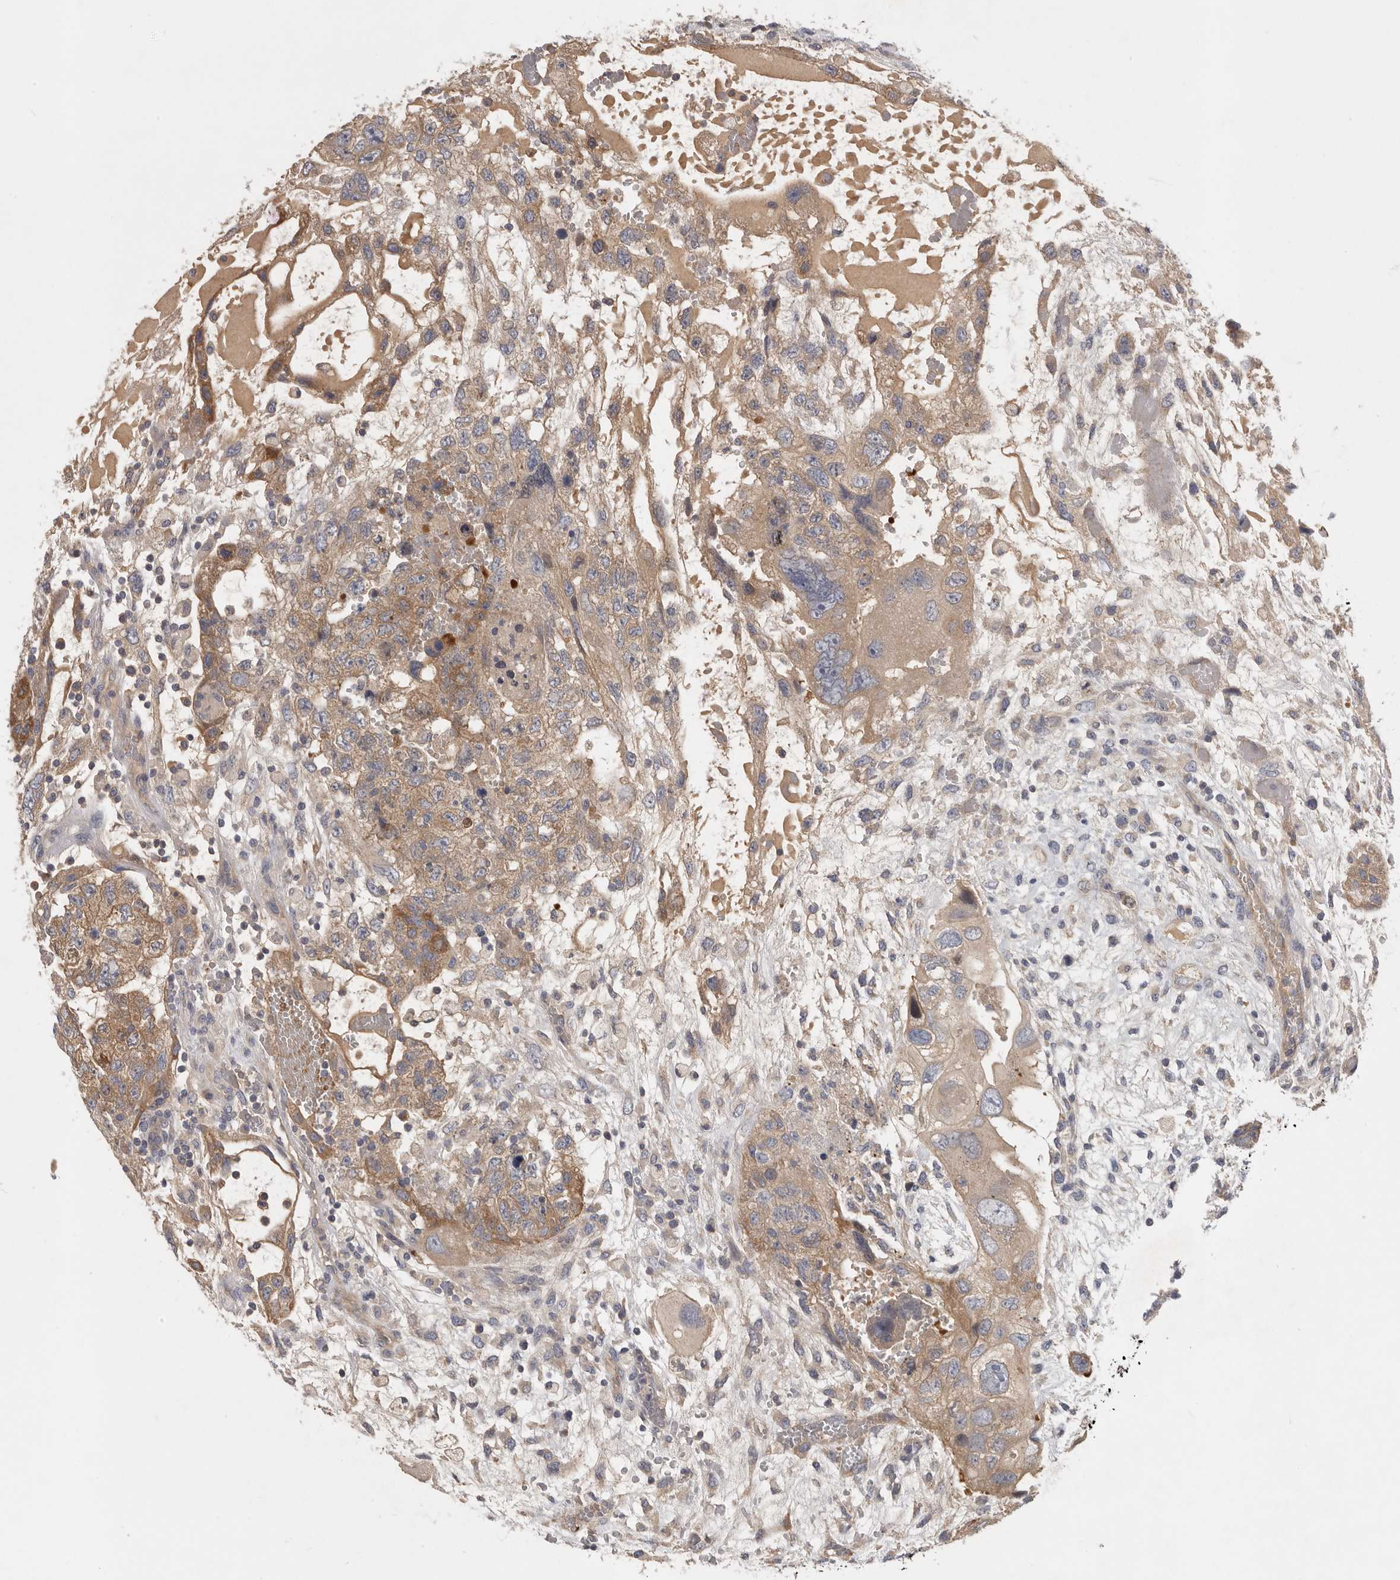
{"staining": {"intensity": "moderate", "quantity": ">75%", "location": "cytoplasmic/membranous"}, "tissue": "testis cancer", "cell_type": "Tumor cells", "image_type": "cancer", "snomed": [{"axis": "morphology", "description": "Carcinoma, Embryonal, NOS"}, {"axis": "topography", "description": "Testis"}], "caption": "Immunohistochemistry (IHC) histopathology image of neoplastic tissue: testis cancer stained using immunohistochemistry (IHC) shows medium levels of moderate protein expression localized specifically in the cytoplasmic/membranous of tumor cells, appearing as a cytoplasmic/membranous brown color.", "gene": "CFAP298", "patient": {"sex": "male", "age": 36}}